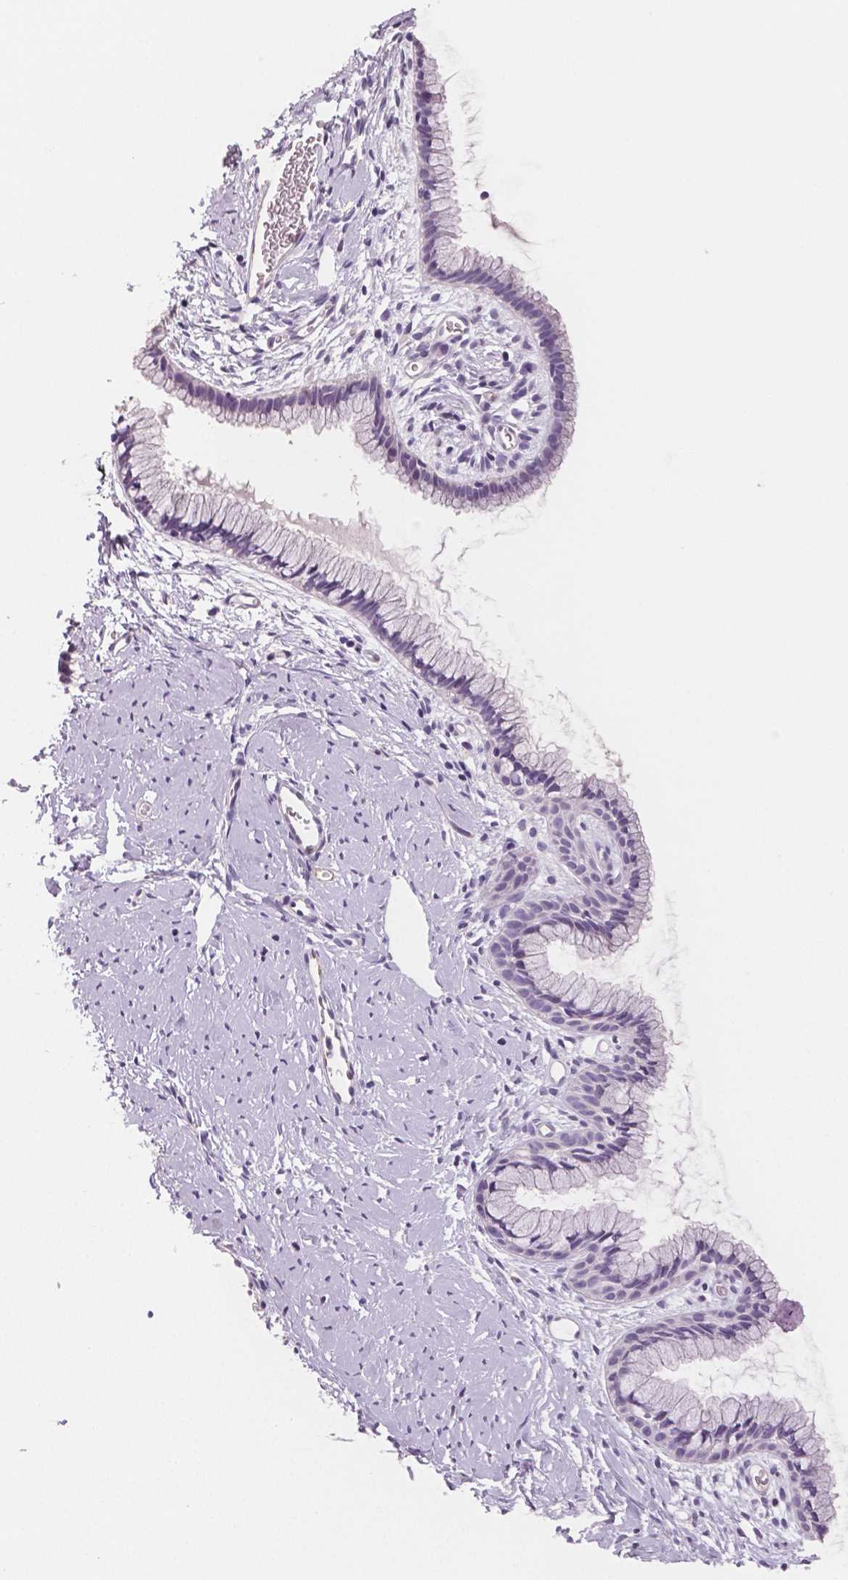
{"staining": {"intensity": "negative", "quantity": "none", "location": "none"}, "tissue": "cervix", "cell_type": "Glandular cells", "image_type": "normal", "snomed": [{"axis": "morphology", "description": "Normal tissue, NOS"}, {"axis": "topography", "description": "Cervix"}], "caption": "The immunohistochemistry (IHC) image has no significant positivity in glandular cells of cervix.", "gene": "TSPAN7", "patient": {"sex": "female", "age": 40}}